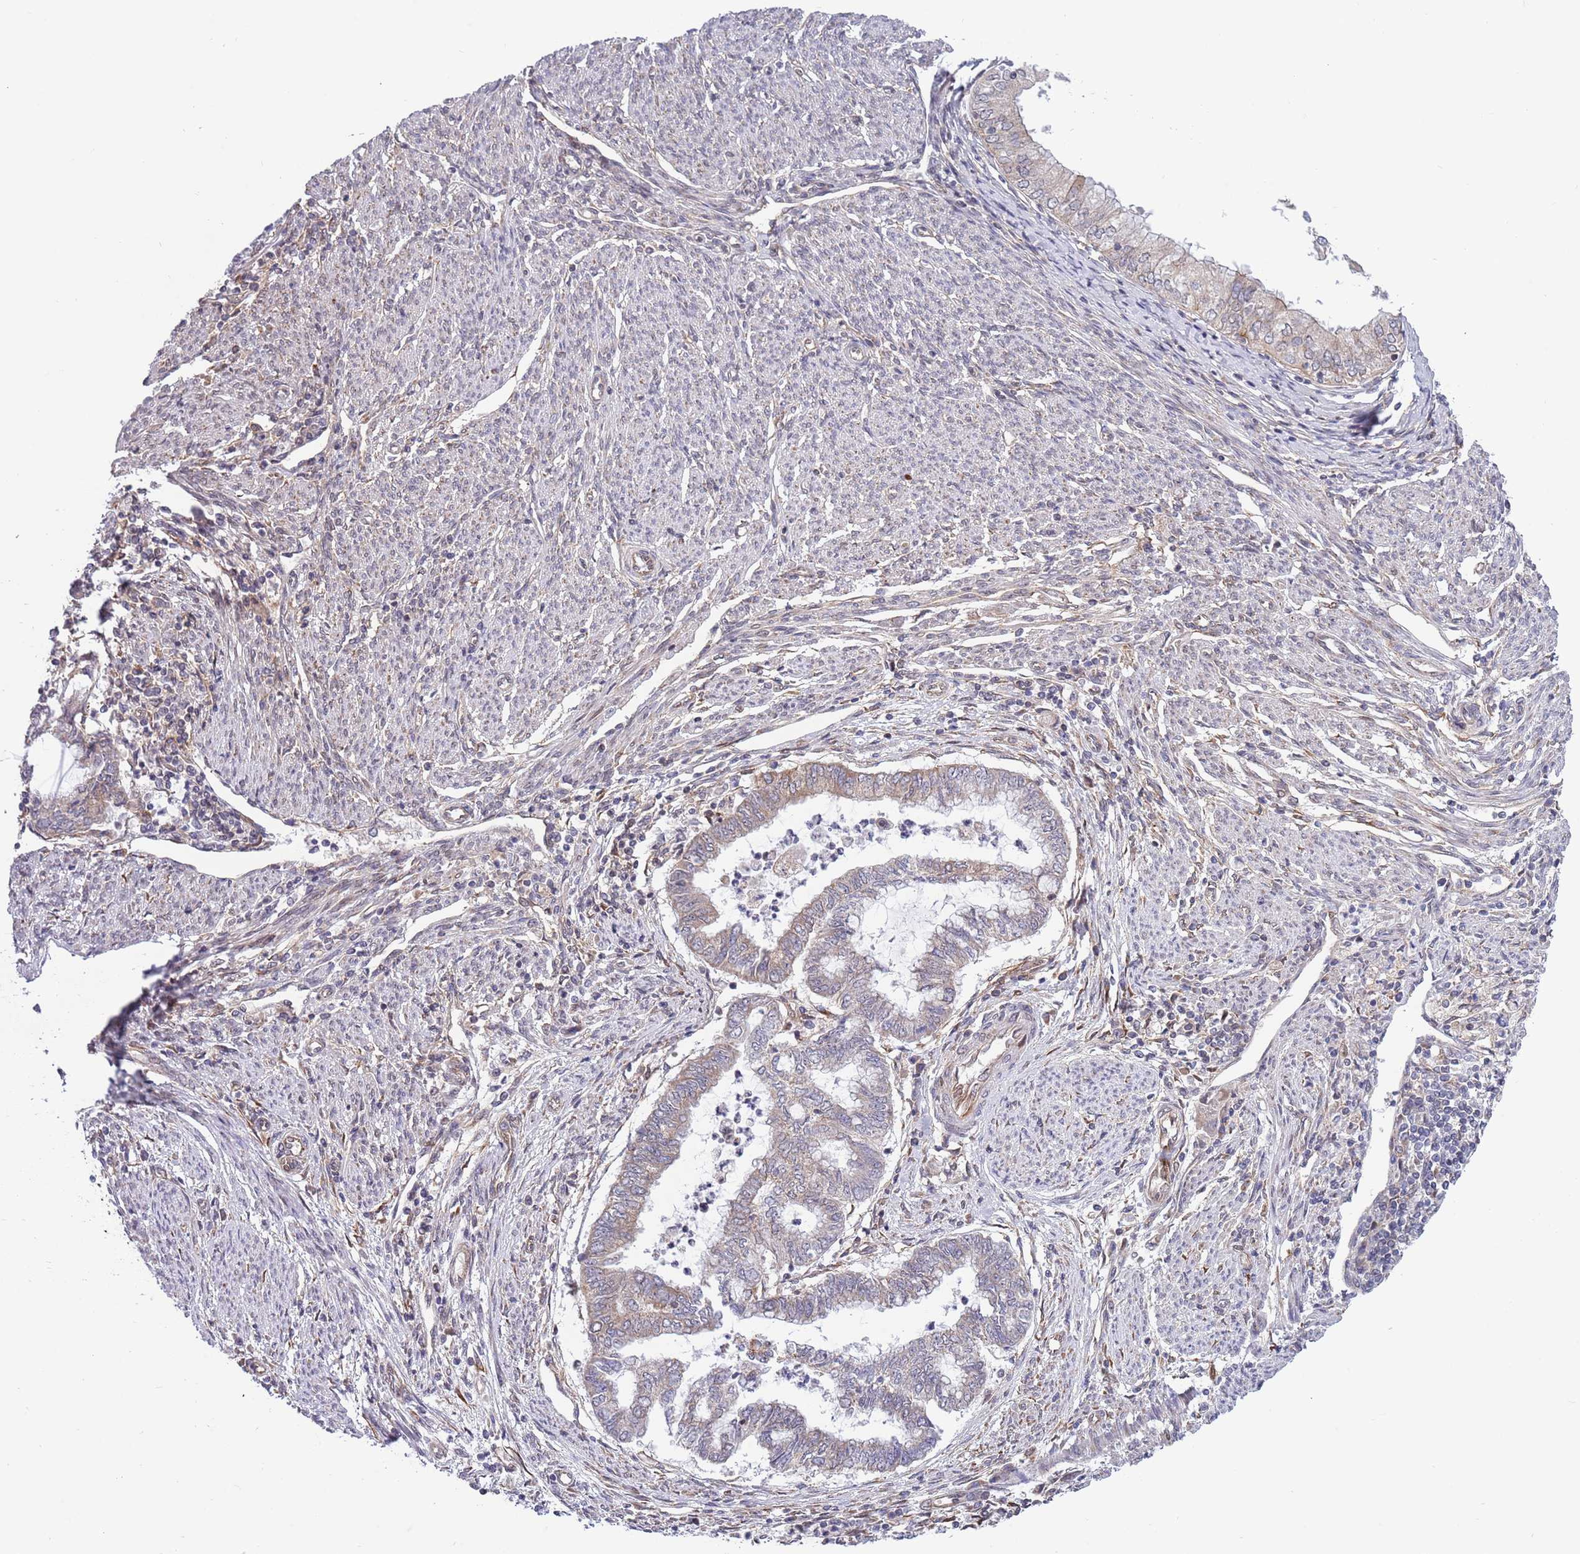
{"staining": {"intensity": "negative", "quantity": "none", "location": "none"}, "tissue": "endometrial cancer", "cell_type": "Tumor cells", "image_type": "cancer", "snomed": [{"axis": "morphology", "description": "Adenocarcinoma, NOS"}, {"axis": "topography", "description": "Endometrium"}], "caption": "This histopathology image is of endometrial adenocarcinoma stained with IHC to label a protein in brown with the nuclei are counter-stained blue. There is no positivity in tumor cells.", "gene": "TBX10", "patient": {"sex": "female", "age": 79}}